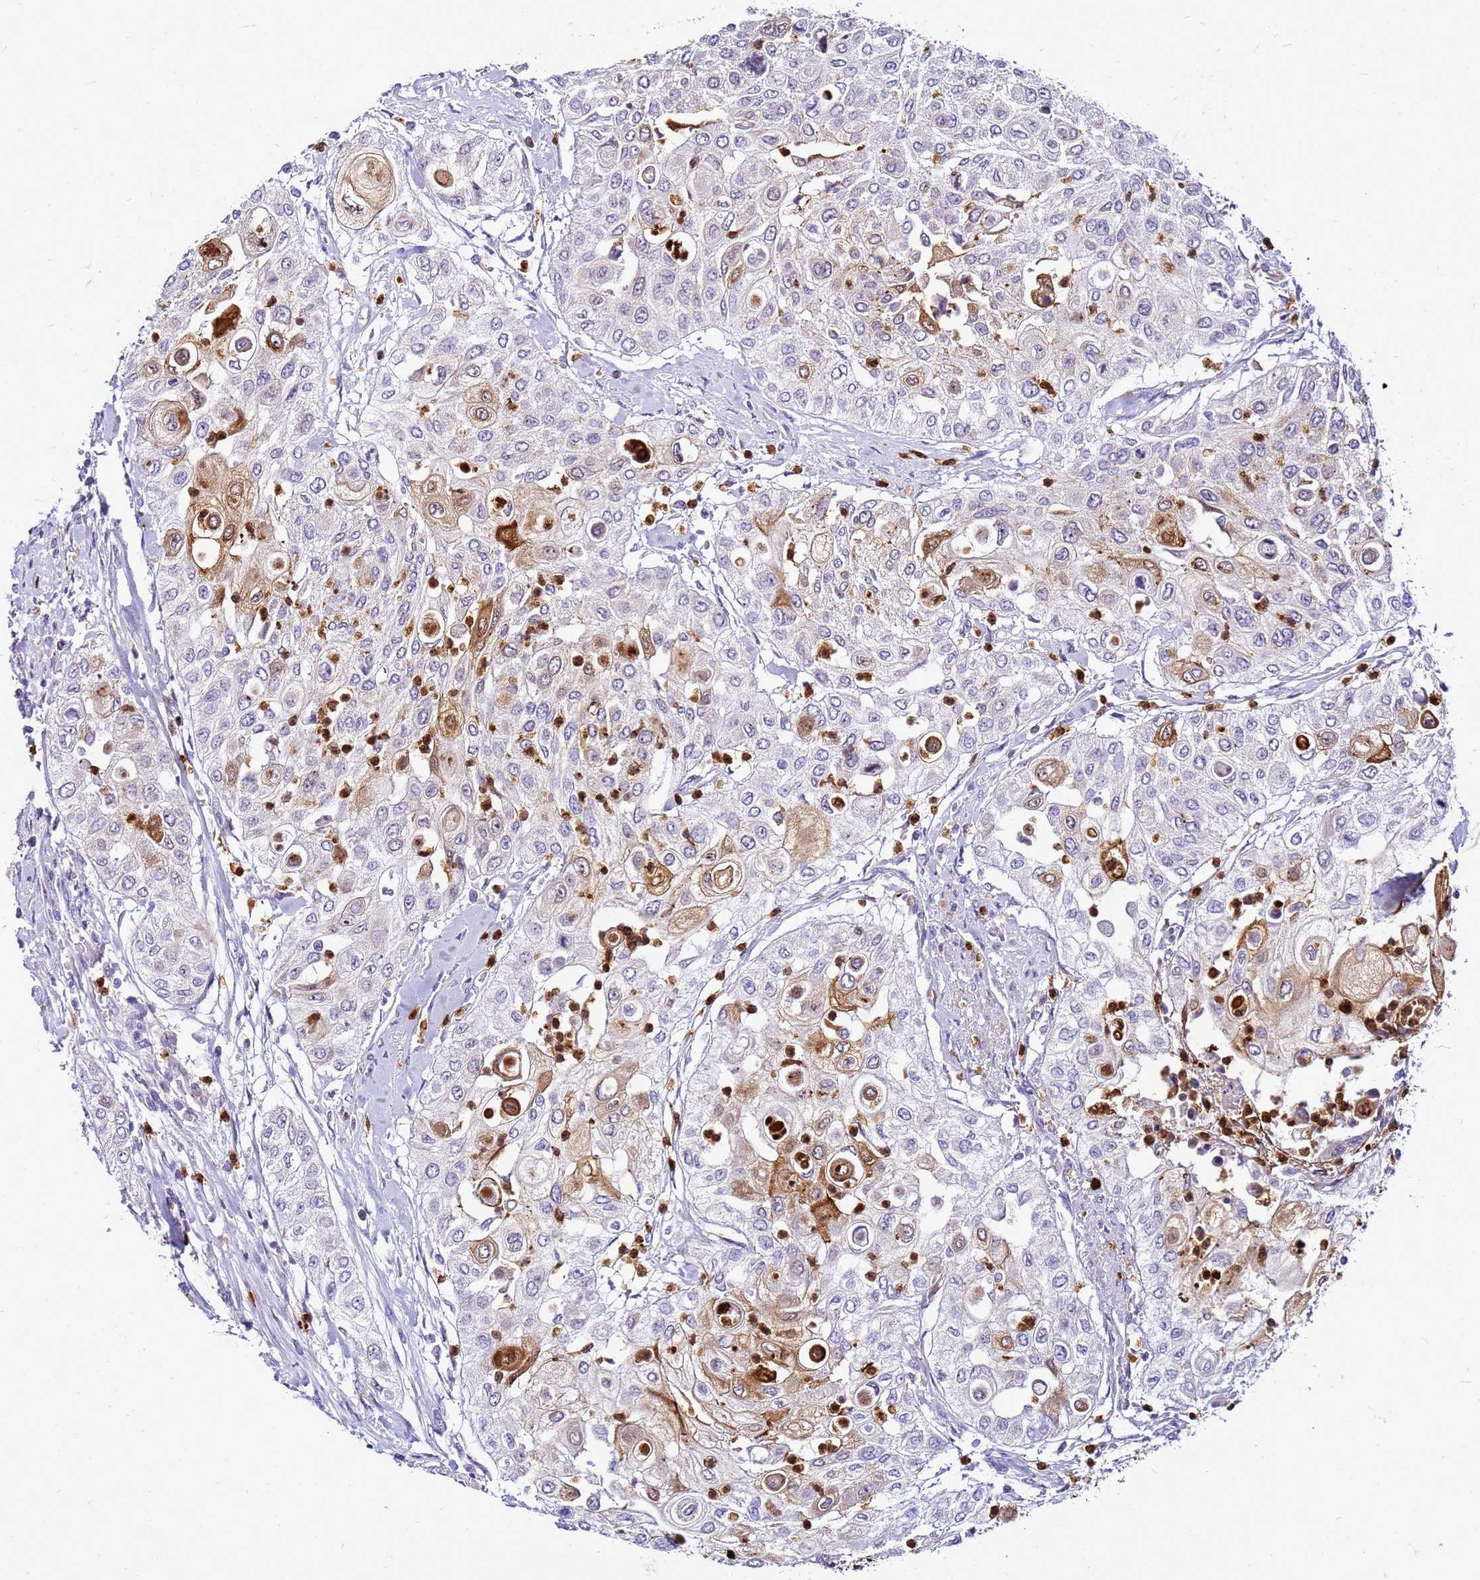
{"staining": {"intensity": "moderate", "quantity": "<25%", "location": "cytoplasmic/membranous"}, "tissue": "urothelial cancer", "cell_type": "Tumor cells", "image_type": "cancer", "snomed": [{"axis": "morphology", "description": "Urothelial carcinoma, High grade"}, {"axis": "topography", "description": "Urinary bladder"}], "caption": "Protein expression analysis of urothelial carcinoma (high-grade) shows moderate cytoplasmic/membranous expression in about <25% of tumor cells. (Stains: DAB in brown, nuclei in blue, Microscopy: brightfield microscopy at high magnification).", "gene": "VPS4B", "patient": {"sex": "female", "age": 79}}